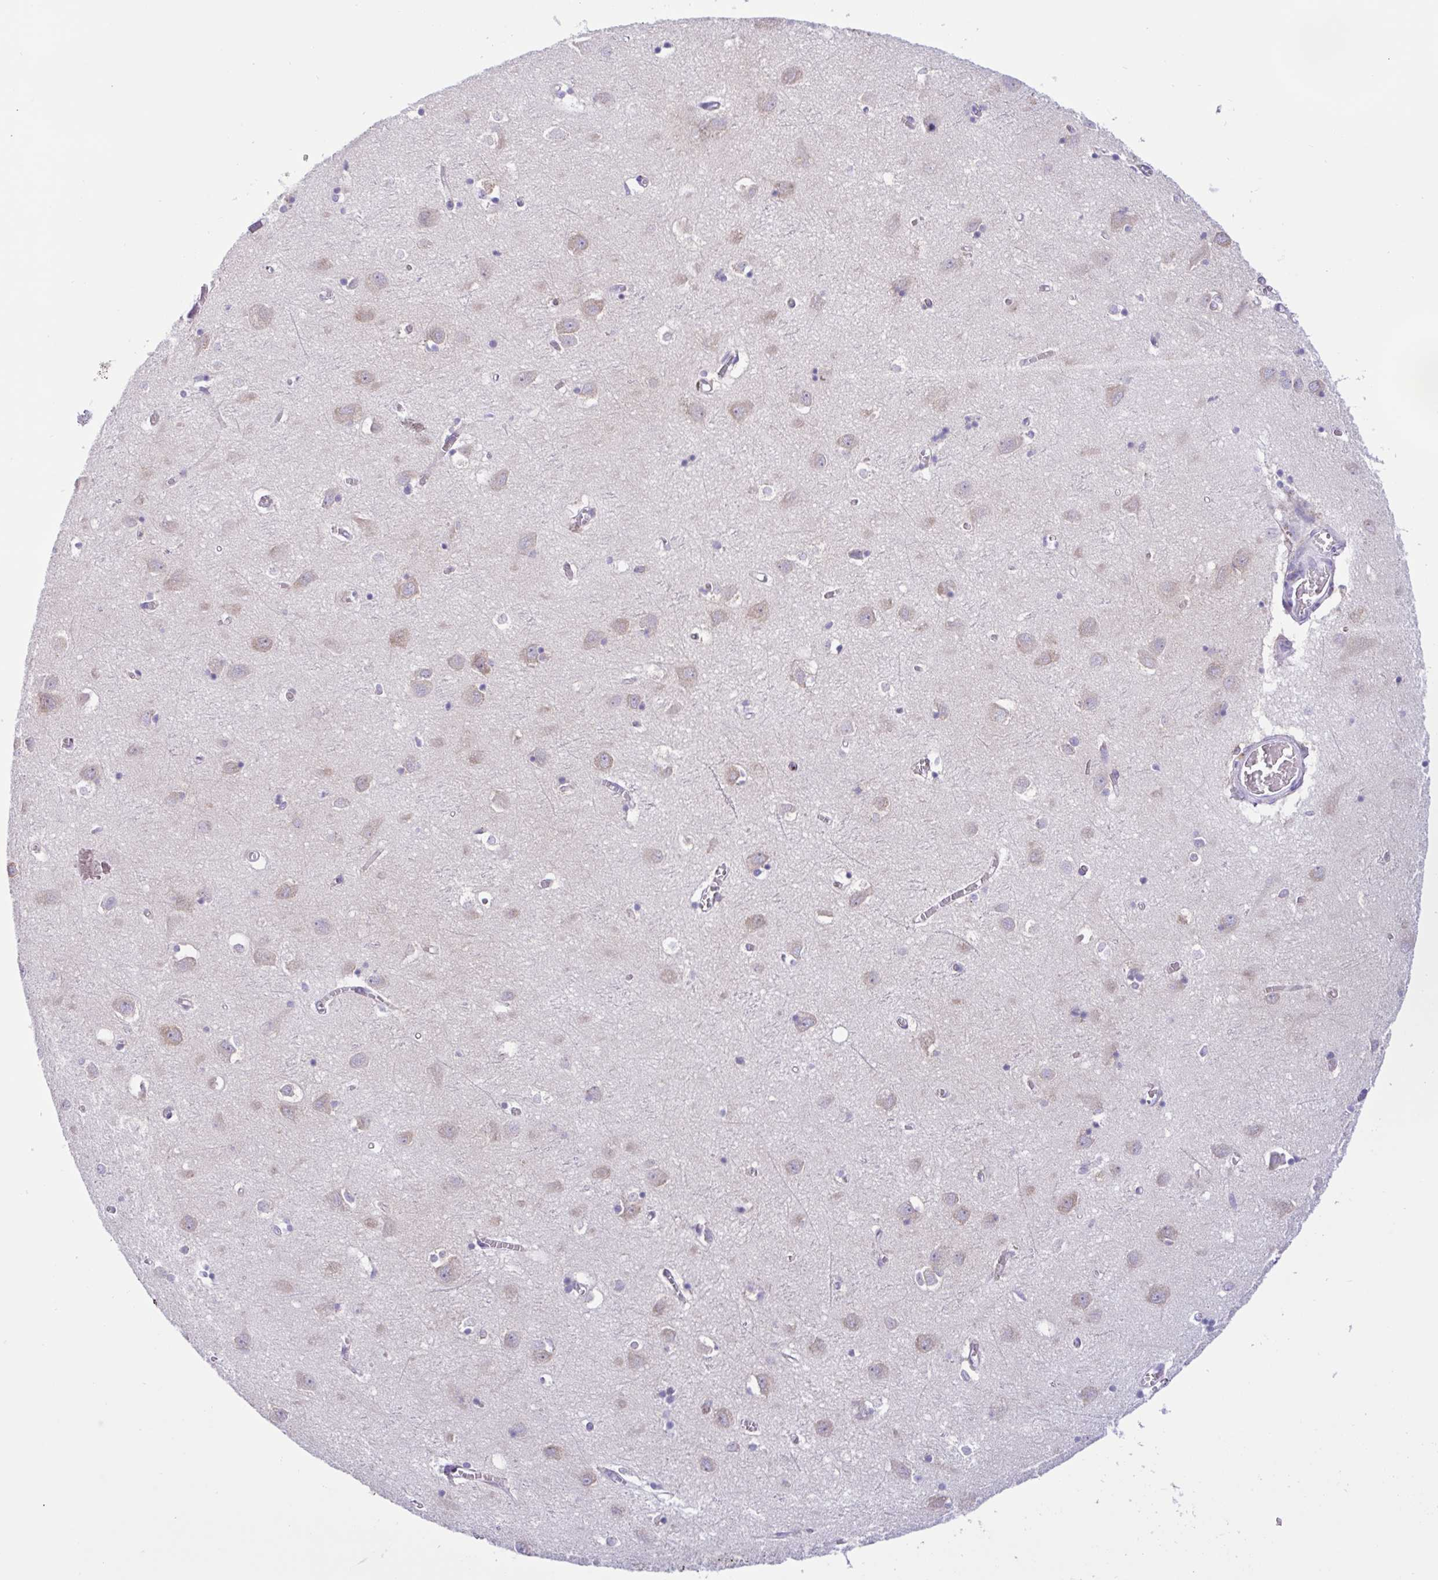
{"staining": {"intensity": "negative", "quantity": "none", "location": "none"}, "tissue": "cerebral cortex", "cell_type": "Endothelial cells", "image_type": "normal", "snomed": [{"axis": "morphology", "description": "Normal tissue, NOS"}, {"axis": "topography", "description": "Cerebral cortex"}], "caption": "Cerebral cortex was stained to show a protein in brown. There is no significant expression in endothelial cells.", "gene": "SREBF1", "patient": {"sex": "male", "age": 70}}